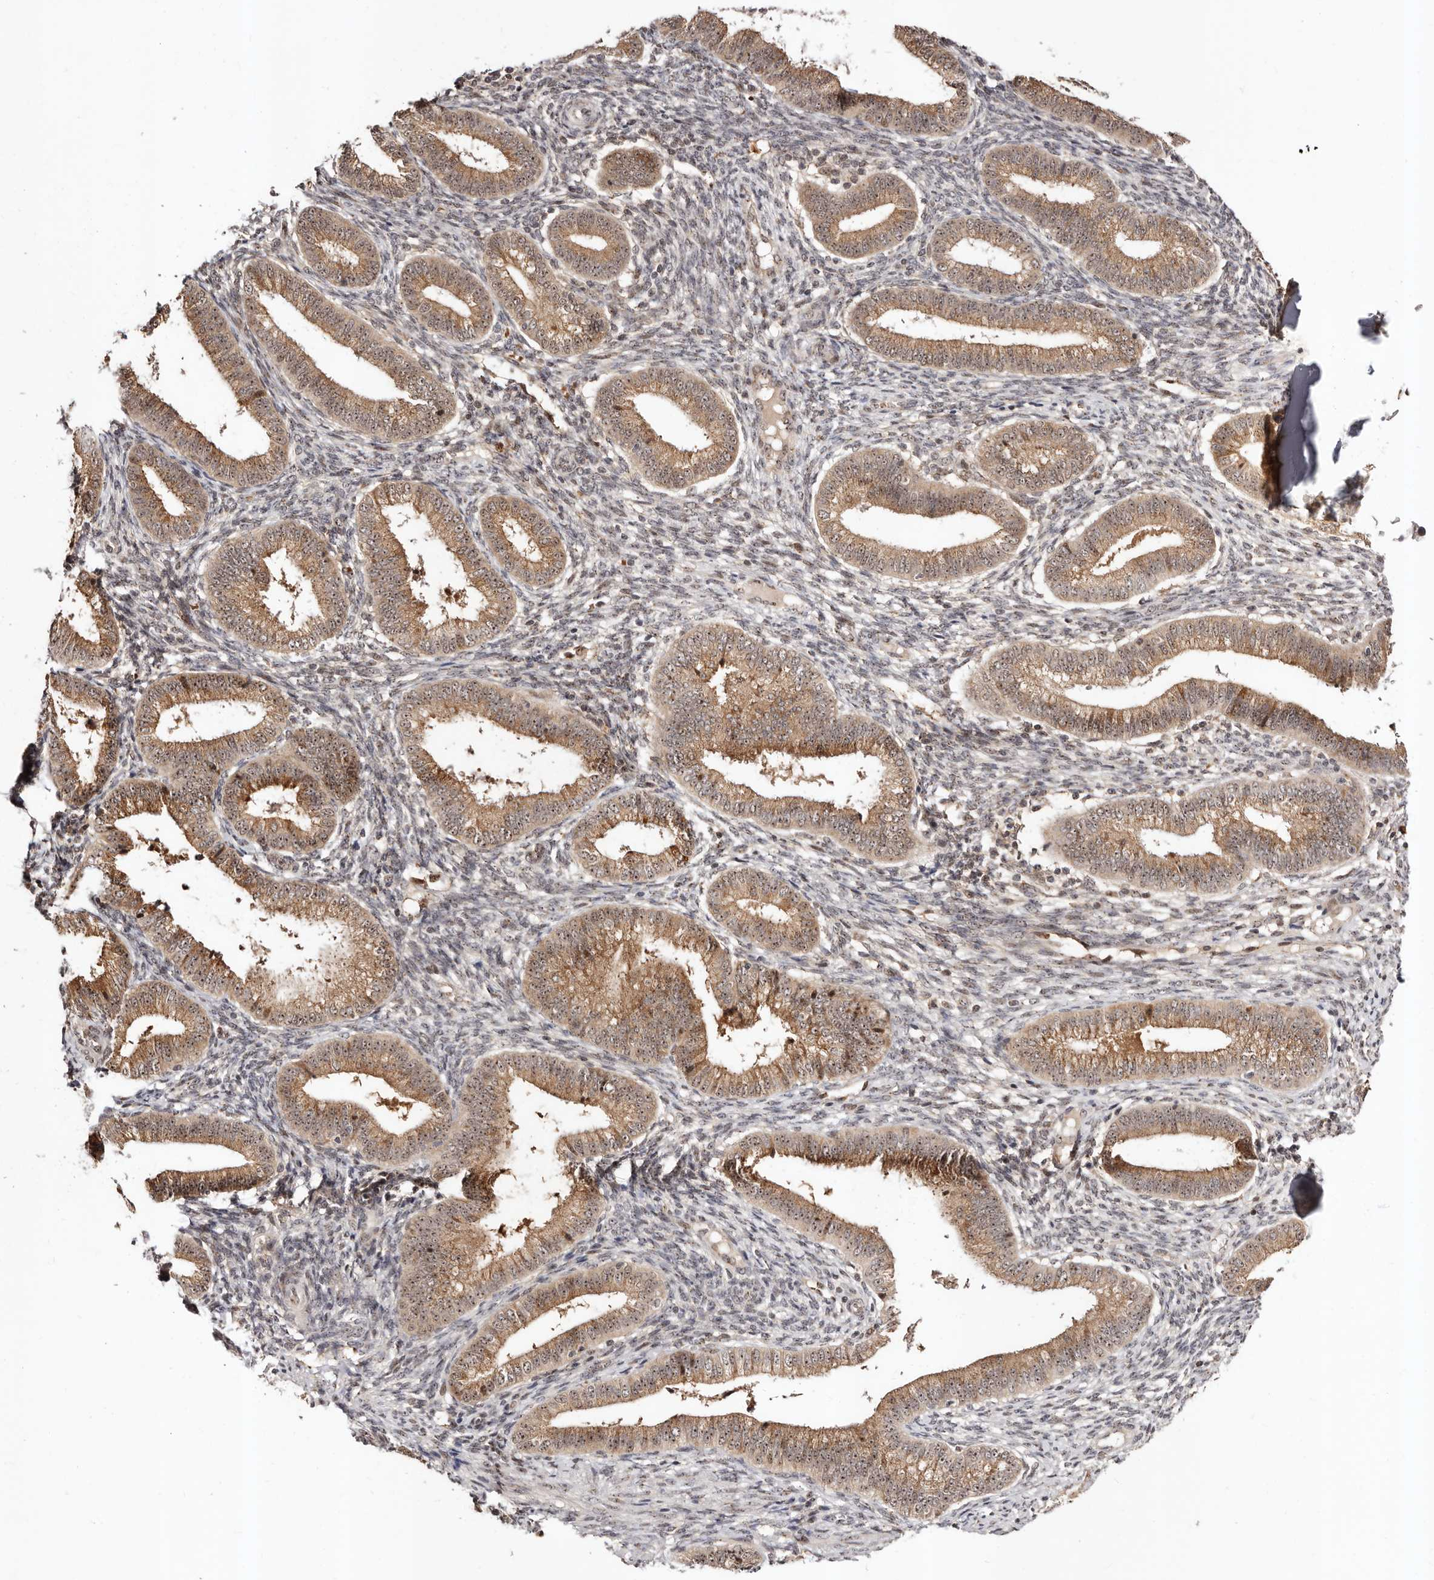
{"staining": {"intensity": "weak", "quantity": "25%-75%", "location": "cytoplasmic/membranous,nuclear"}, "tissue": "endometrium", "cell_type": "Cells in endometrial stroma", "image_type": "normal", "snomed": [{"axis": "morphology", "description": "Normal tissue, NOS"}, {"axis": "topography", "description": "Endometrium"}], "caption": "Endometrium was stained to show a protein in brown. There is low levels of weak cytoplasmic/membranous,nuclear staining in approximately 25%-75% of cells in endometrial stroma. Immunohistochemistry stains the protein of interest in brown and the nuclei are stained blue.", "gene": "APOL6", "patient": {"sex": "female", "age": 39}}